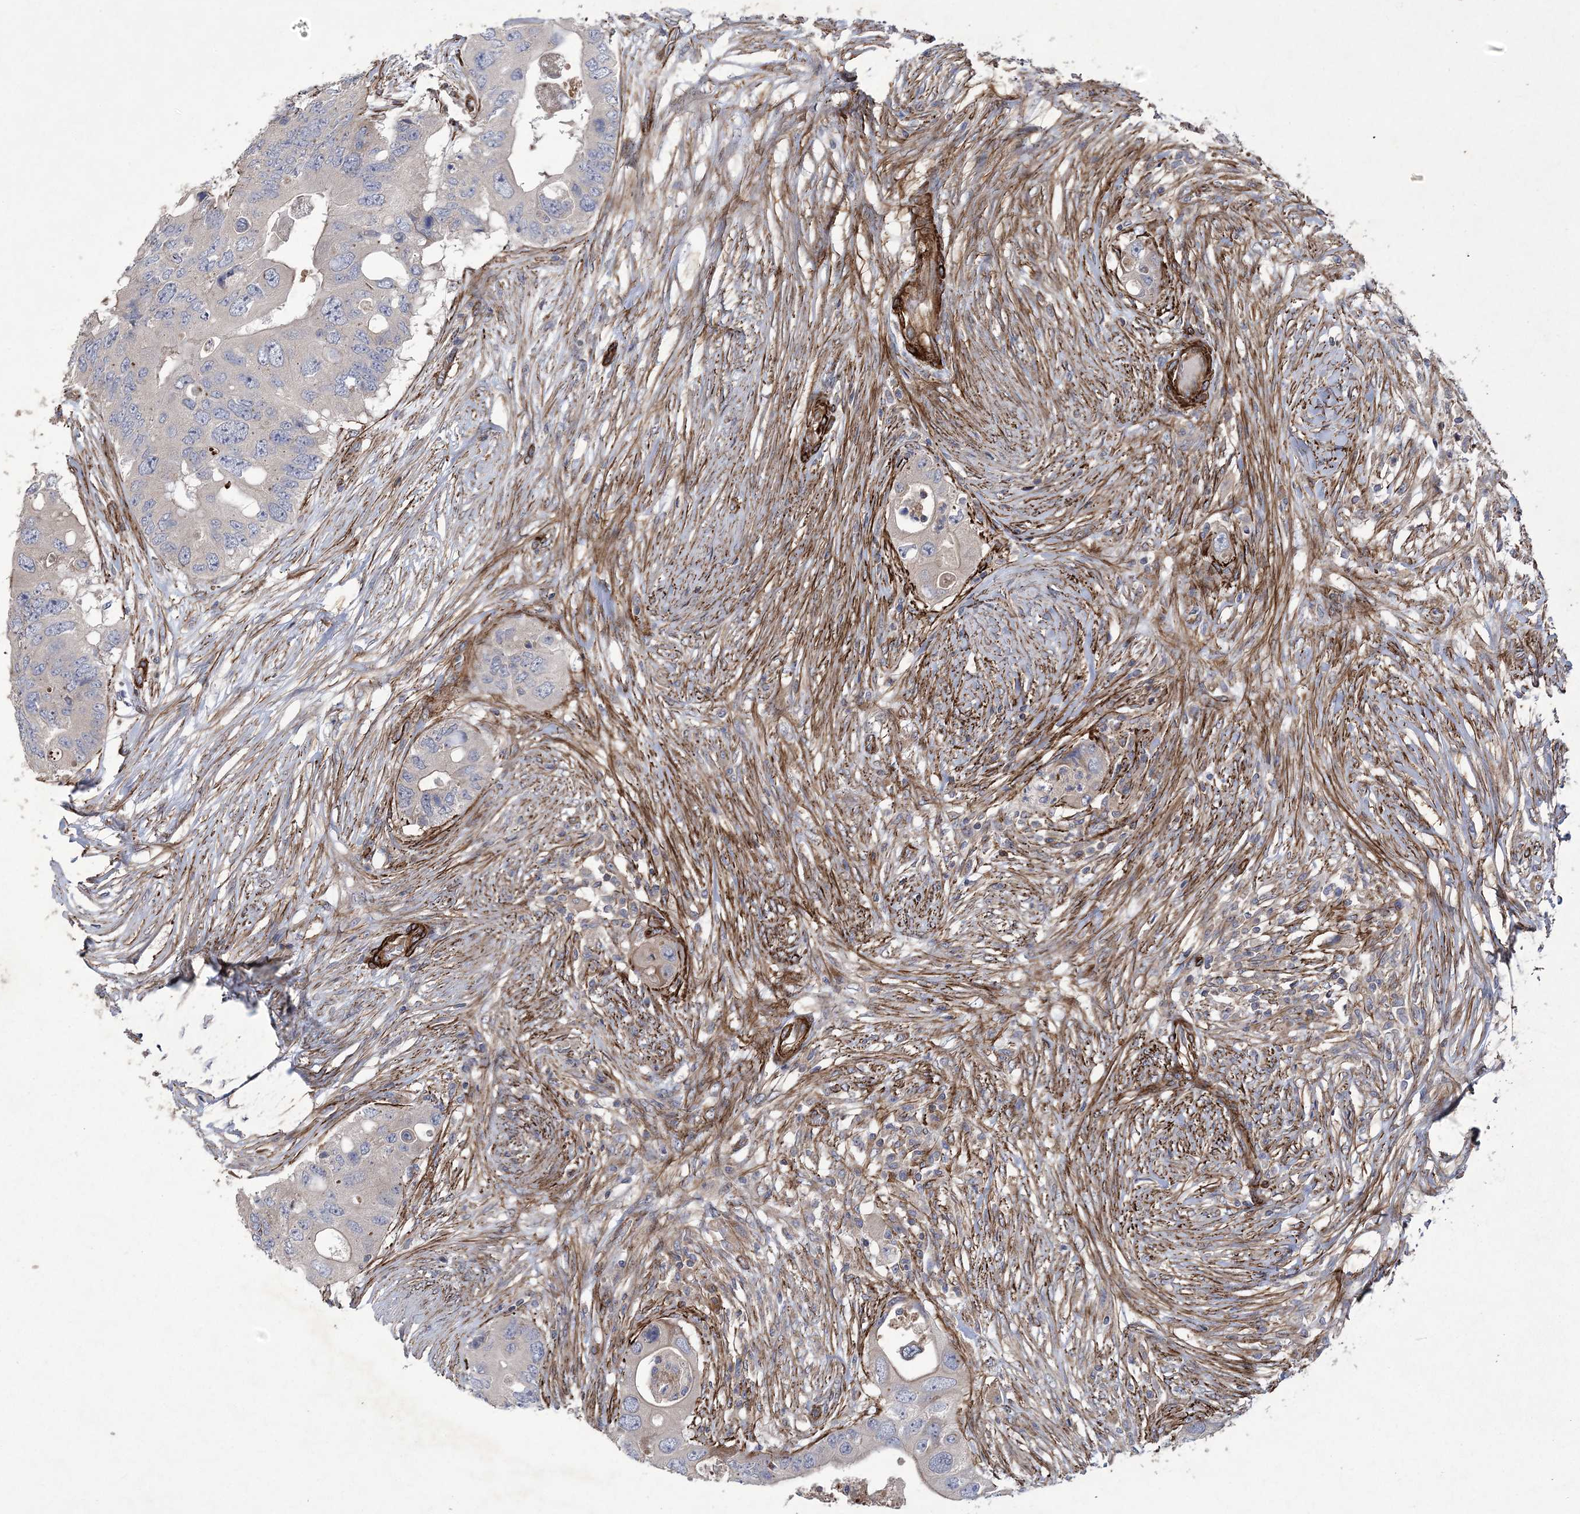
{"staining": {"intensity": "negative", "quantity": "none", "location": "none"}, "tissue": "colorectal cancer", "cell_type": "Tumor cells", "image_type": "cancer", "snomed": [{"axis": "morphology", "description": "Adenocarcinoma, NOS"}, {"axis": "topography", "description": "Colon"}], "caption": "Immunohistochemistry (IHC) of colorectal cancer shows no positivity in tumor cells.", "gene": "ARSJ", "patient": {"sex": "male", "age": 71}}